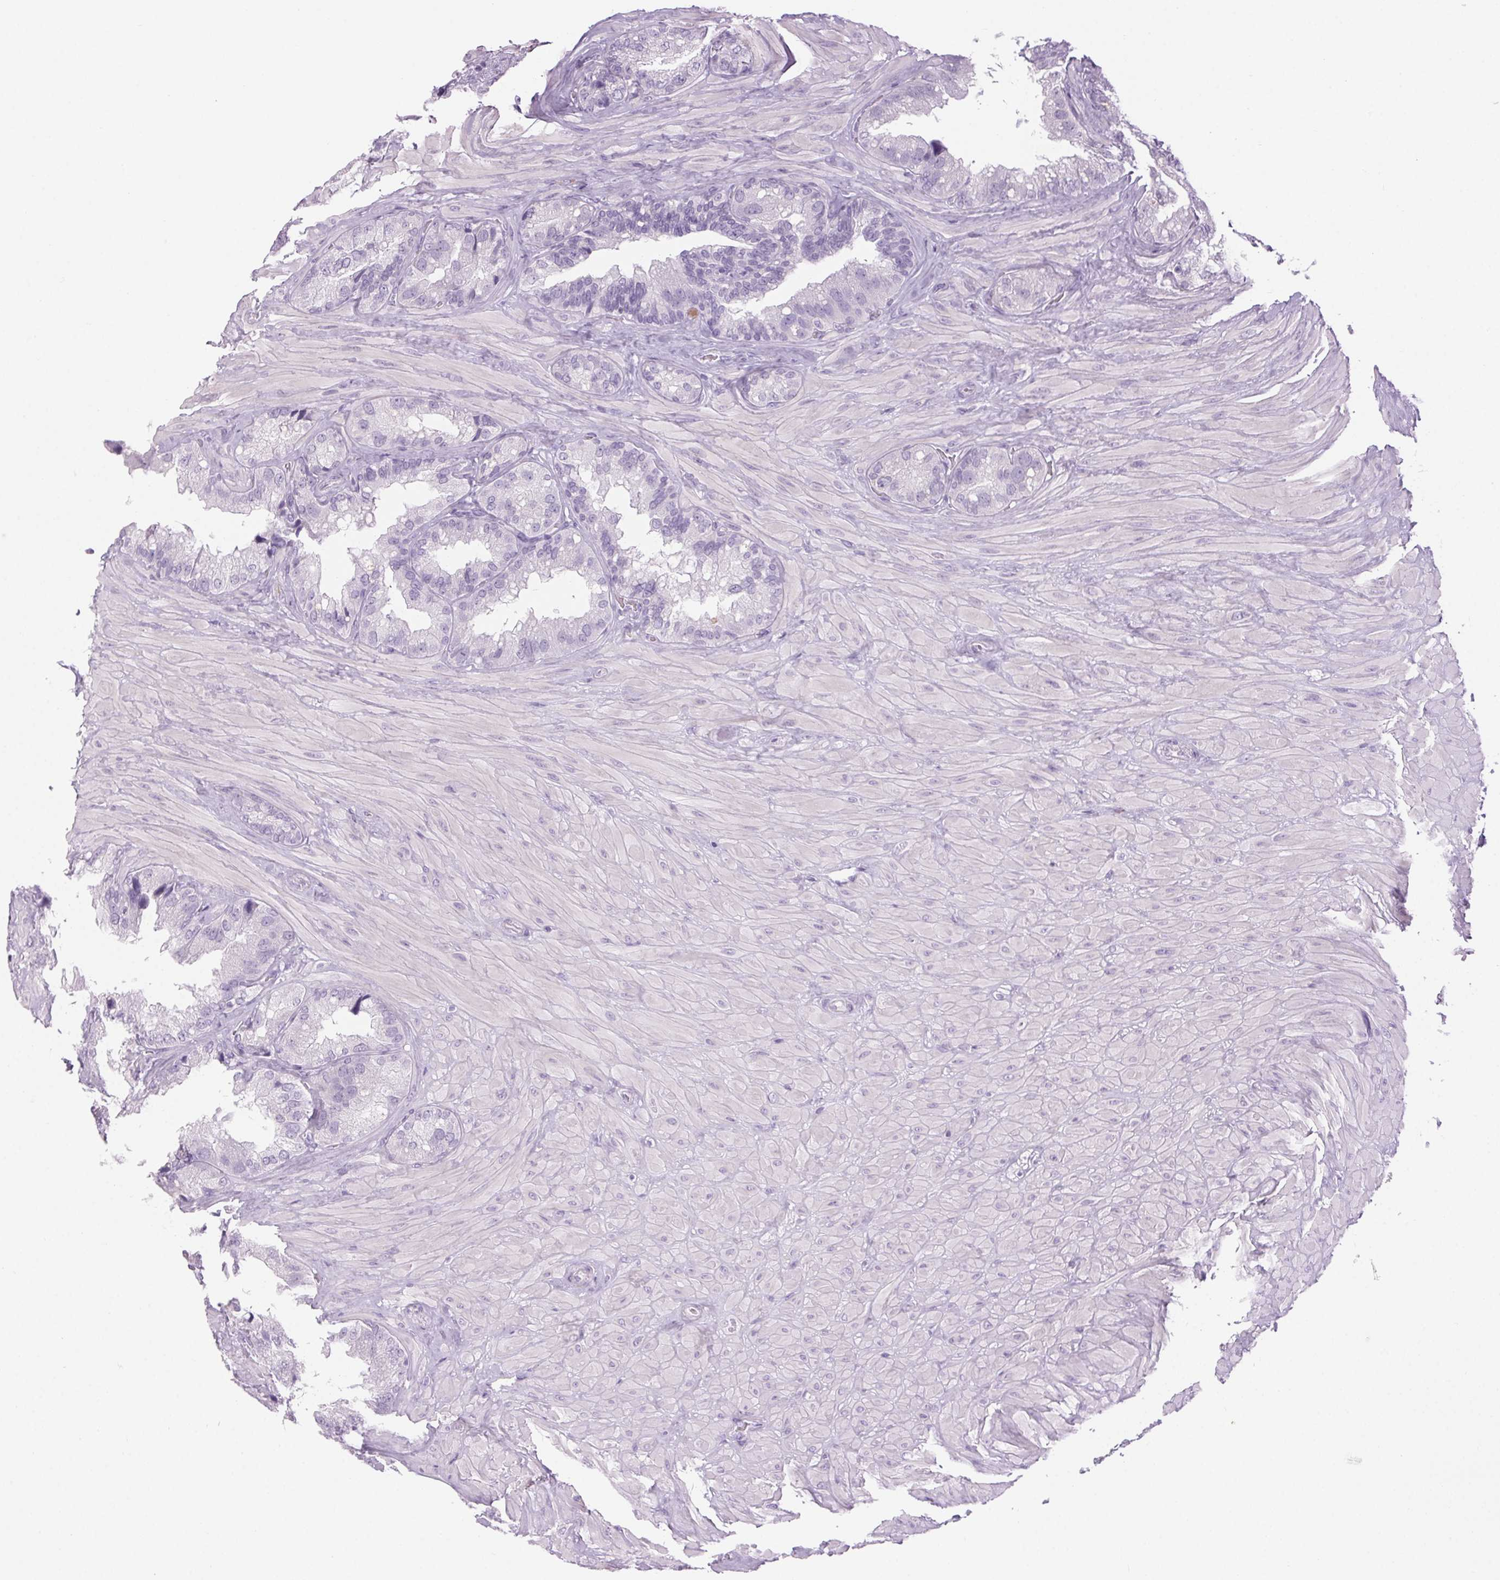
{"staining": {"intensity": "negative", "quantity": "none", "location": "none"}, "tissue": "seminal vesicle", "cell_type": "Glandular cells", "image_type": "normal", "snomed": [{"axis": "morphology", "description": "Normal tissue, NOS"}, {"axis": "topography", "description": "Seminal veicle"}], "caption": "Immunohistochemistry micrograph of normal seminal vesicle stained for a protein (brown), which shows no expression in glandular cells. Brightfield microscopy of IHC stained with DAB (brown) and hematoxylin (blue), captured at high magnification.", "gene": "LRP2", "patient": {"sex": "male", "age": 60}}